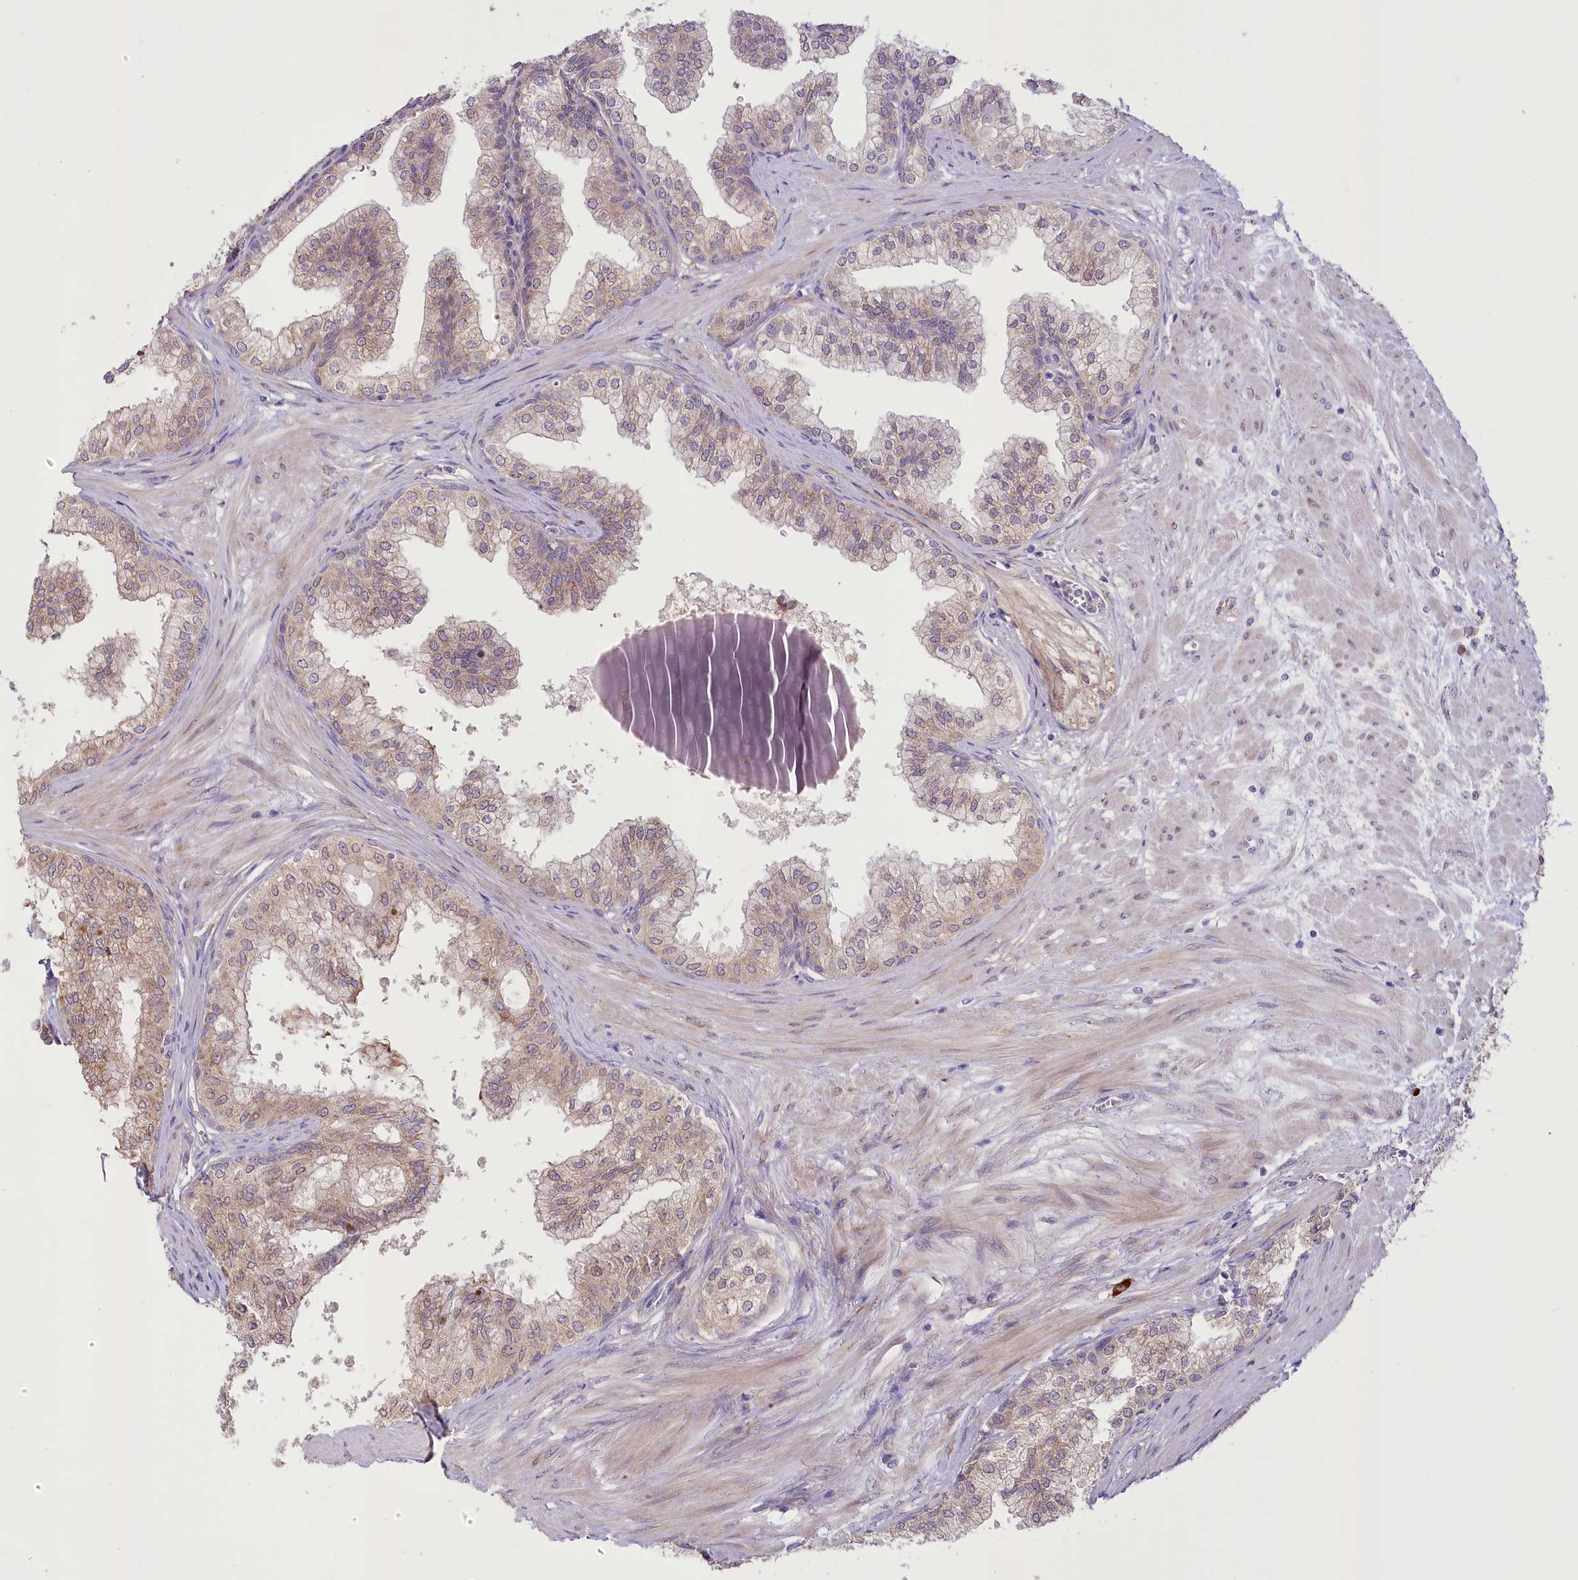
{"staining": {"intensity": "moderate", "quantity": "25%-75%", "location": "cytoplasmic/membranous"}, "tissue": "prostate", "cell_type": "Glandular cells", "image_type": "normal", "snomed": [{"axis": "morphology", "description": "Normal tissue, NOS"}, {"axis": "topography", "description": "Prostate"}], "caption": "Moderate cytoplasmic/membranous positivity for a protein is identified in approximately 25%-75% of glandular cells of unremarkable prostate using IHC.", "gene": "NCKAP5", "patient": {"sex": "male", "age": 60}}